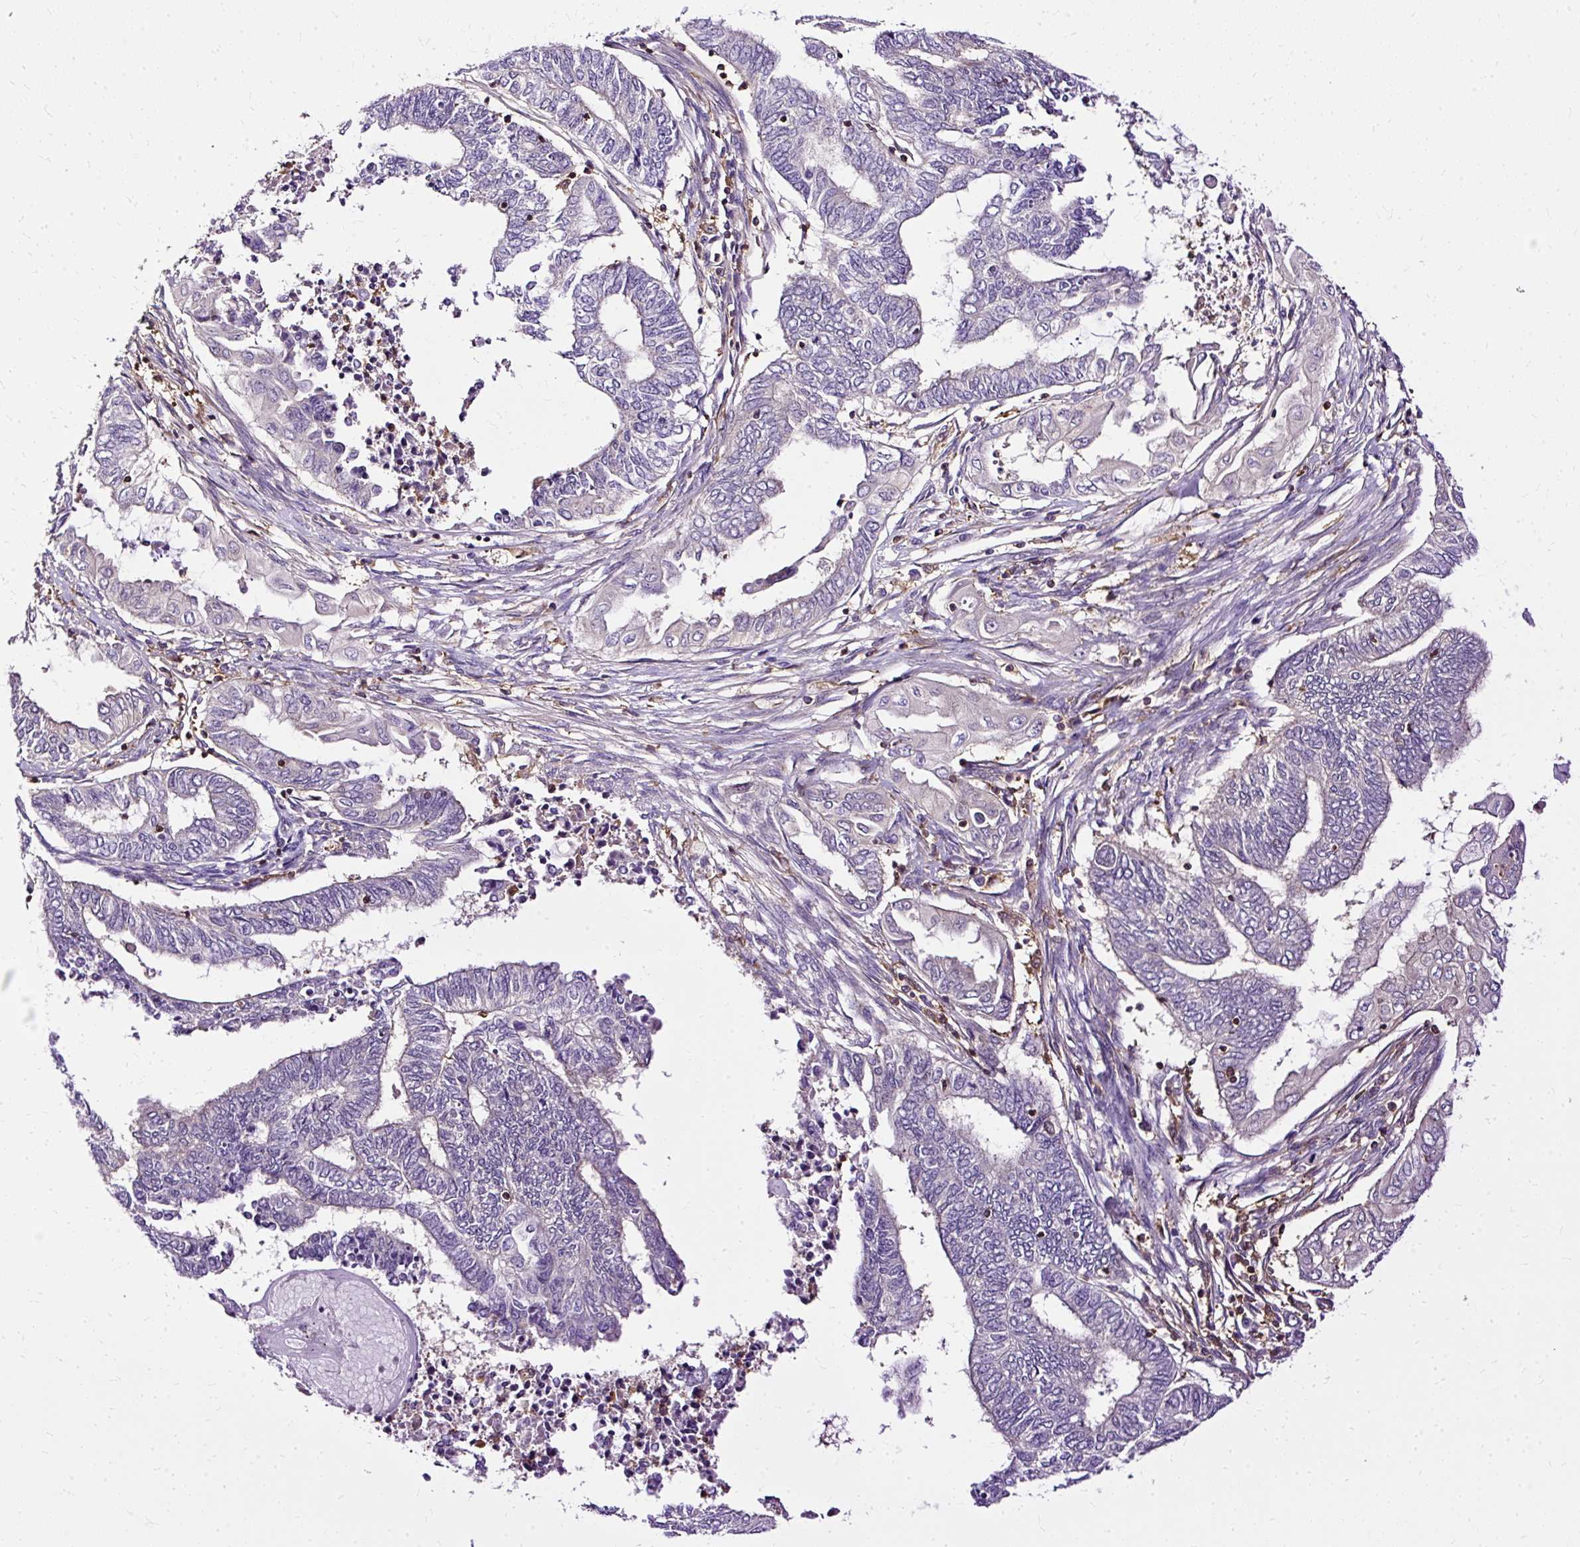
{"staining": {"intensity": "negative", "quantity": "none", "location": "none"}, "tissue": "endometrial cancer", "cell_type": "Tumor cells", "image_type": "cancer", "snomed": [{"axis": "morphology", "description": "Adenocarcinoma, NOS"}, {"axis": "topography", "description": "Uterus"}, {"axis": "topography", "description": "Endometrium"}], "caption": "Micrograph shows no significant protein positivity in tumor cells of endometrial cancer. (Stains: DAB (3,3'-diaminobenzidine) IHC with hematoxylin counter stain, Microscopy: brightfield microscopy at high magnification).", "gene": "TWF2", "patient": {"sex": "female", "age": 70}}